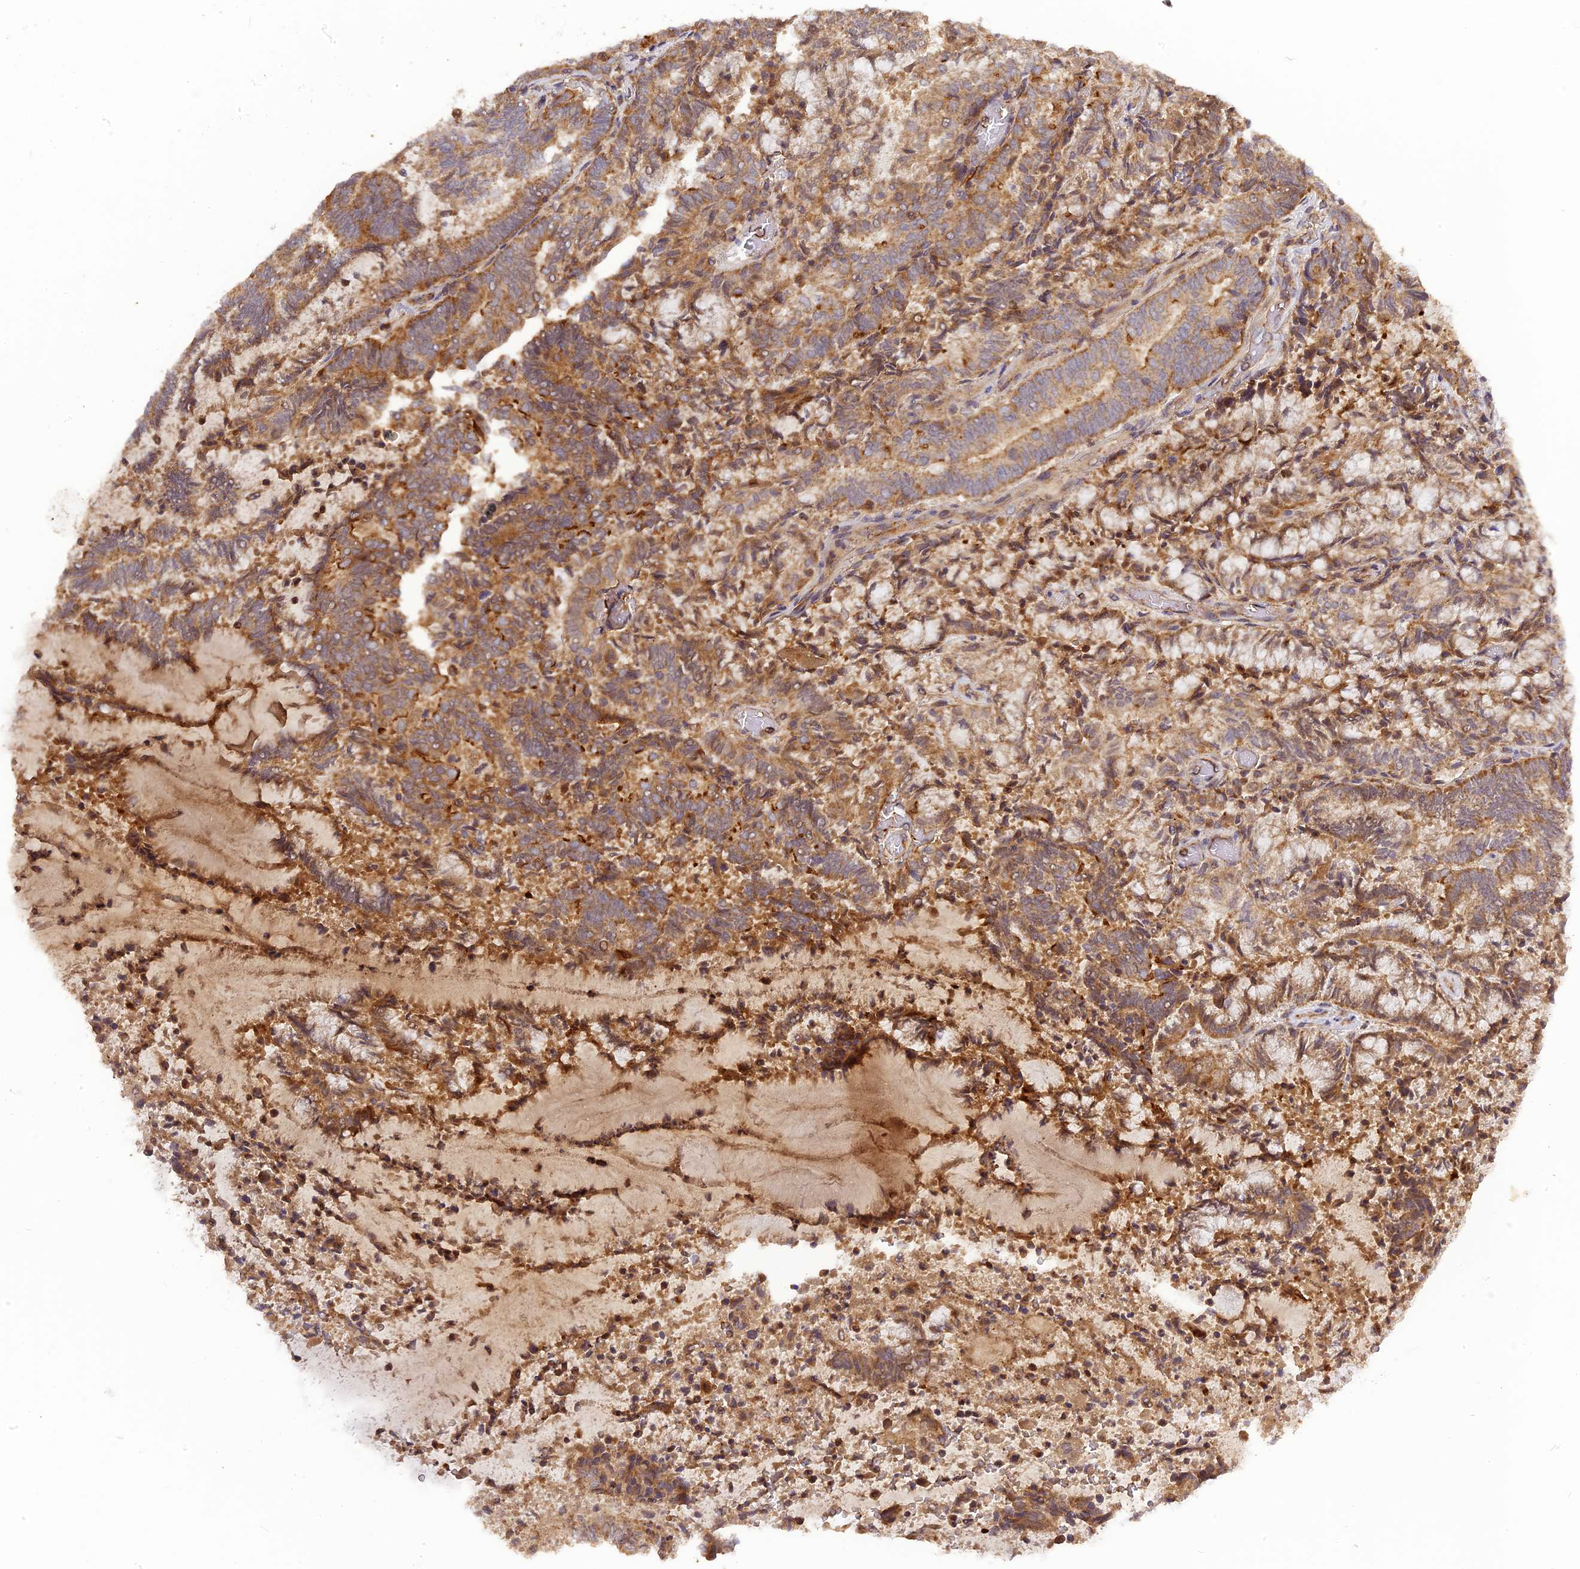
{"staining": {"intensity": "moderate", "quantity": ">75%", "location": "cytoplasmic/membranous"}, "tissue": "endometrial cancer", "cell_type": "Tumor cells", "image_type": "cancer", "snomed": [{"axis": "morphology", "description": "Adenocarcinoma, NOS"}, {"axis": "topography", "description": "Endometrium"}], "caption": "This micrograph exhibits IHC staining of endometrial cancer (adenocarcinoma), with medium moderate cytoplasmic/membranous expression in about >75% of tumor cells.", "gene": "RPIA", "patient": {"sex": "female", "age": 80}}